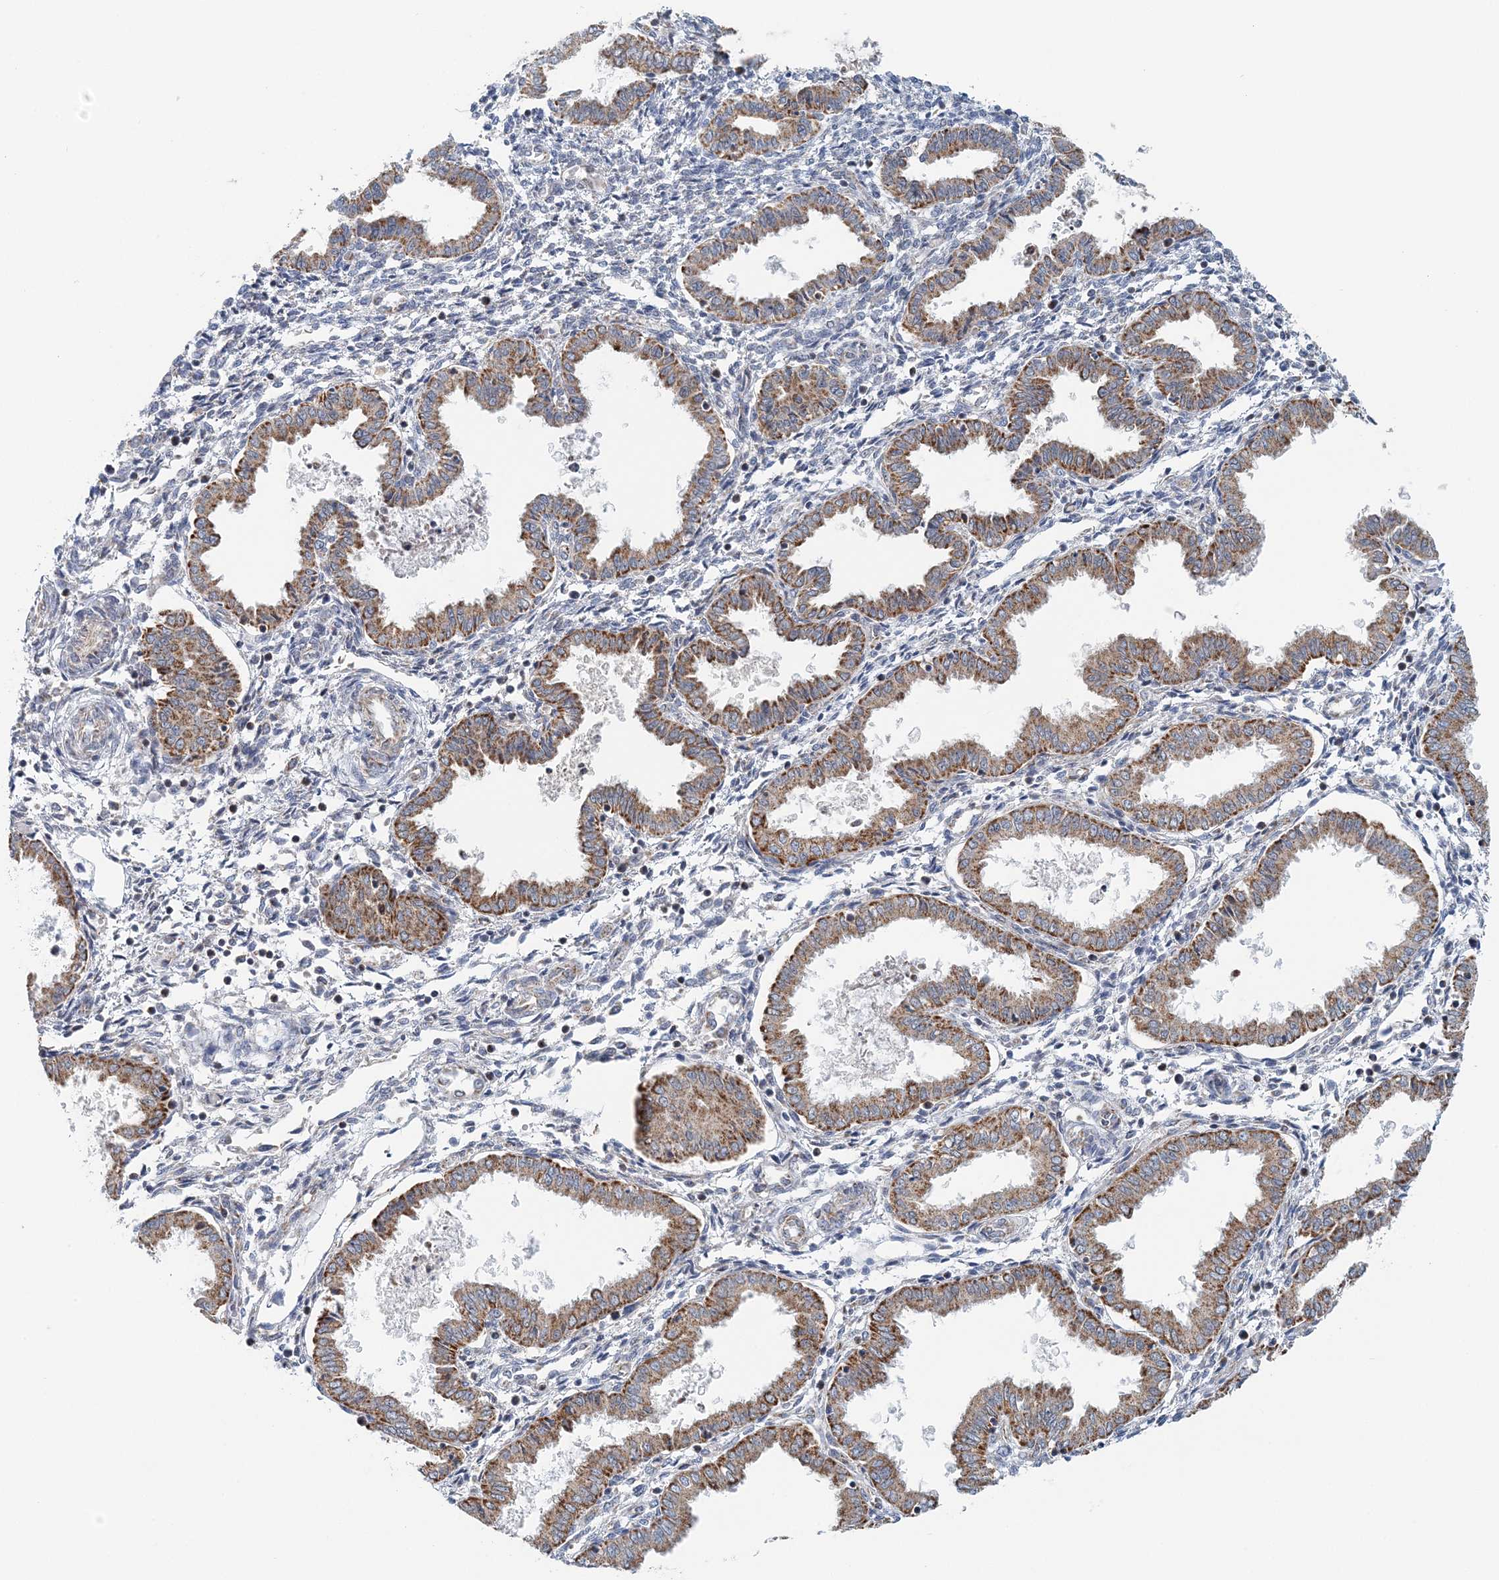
{"staining": {"intensity": "negative", "quantity": "none", "location": "none"}, "tissue": "endometrium", "cell_type": "Cells in endometrial stroma", "image_type": "normal", "snomed": [{"axis": "morphology", "description": "Normal tissue, NOS"}, {"axis": "topography", "description": "Endometrium"}], "caption": "The image demonstrates no staining of cells in endometrial stroma in benign endometrium. (Stains: DAB immunohistochemistry (IHC) with hematoxylin counter stain, Microscopy: brightfield microscopy at high magnification).", "gene": "RNF150", "patient": {"sex": "female", "age": 33}}